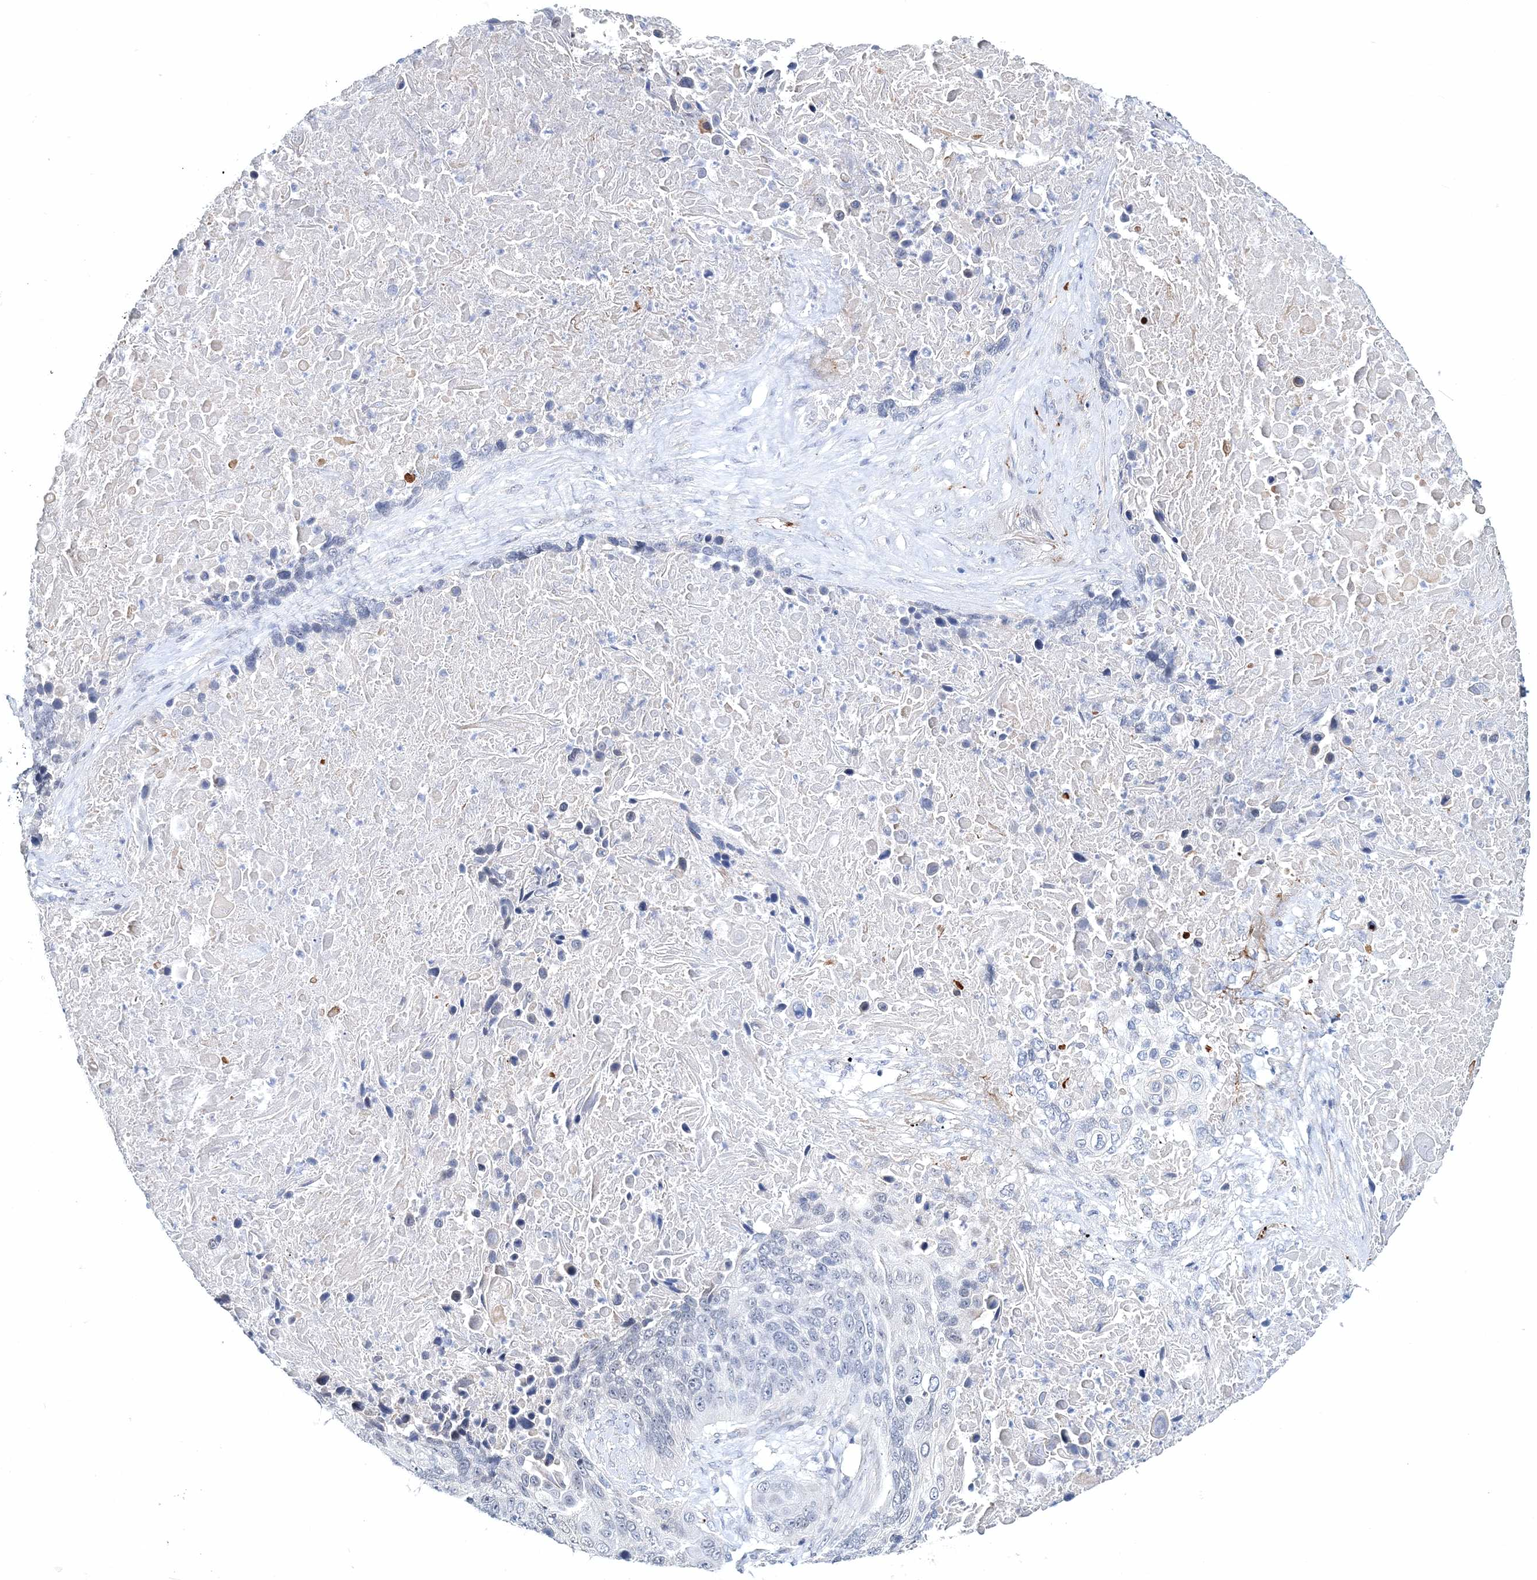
{"staining": {"intensity": "negative", "quantity": "none", "location": "none"}, "tissue": "lung cancer", "cell_type": "Tumor cells", "image_type": "cancer", "snomed": [{"axis": "morphology", "description": "Squamous cell carcinoma, NOS"}, {"axis": "topography", "description": "Lung"}], "caption": "Tumor cells are negative for brown protein staining in lung cancer.", "gene": "MYOZ2", "patient": {"sex": "male", "age": 66}}